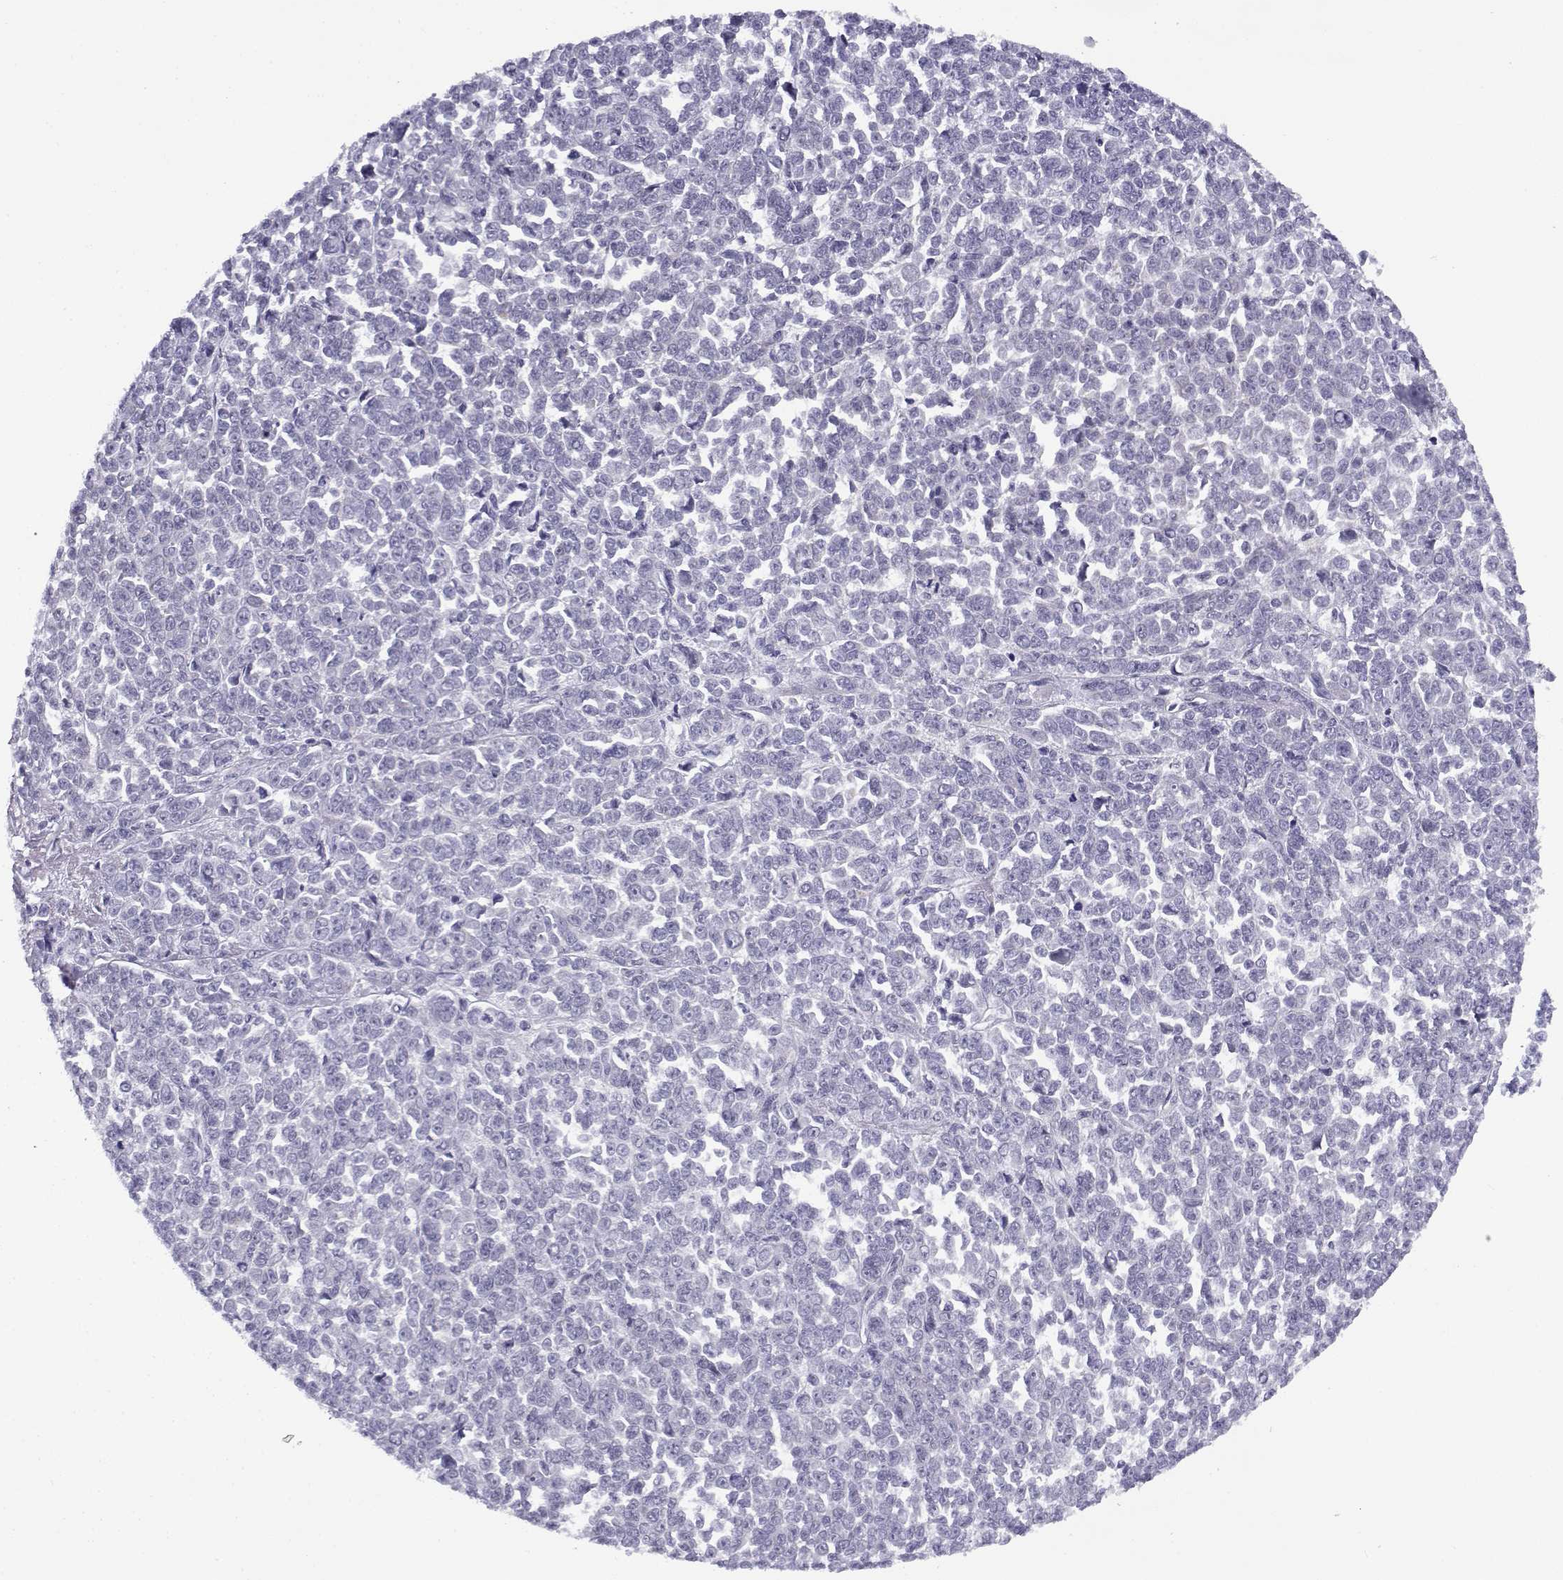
{"staining": {"intensity": "negative", "quantity": "none", "location": "none"}, "tissue": "melanoma", "cell_type": "Tumor cells", "image_type": "cancer", "snomed": [{"axis": "morphology", "description": "Malignant melanoma, NOS"}, {"axis": "topography", "description": "Skin"}], "caption": "An immunohistochemistry micrograph of melanoma is shown. There is no staining in tumor cells of melanoma.", "gene": "FAM166A", "patient": {"sex": "female", "age": 95}}